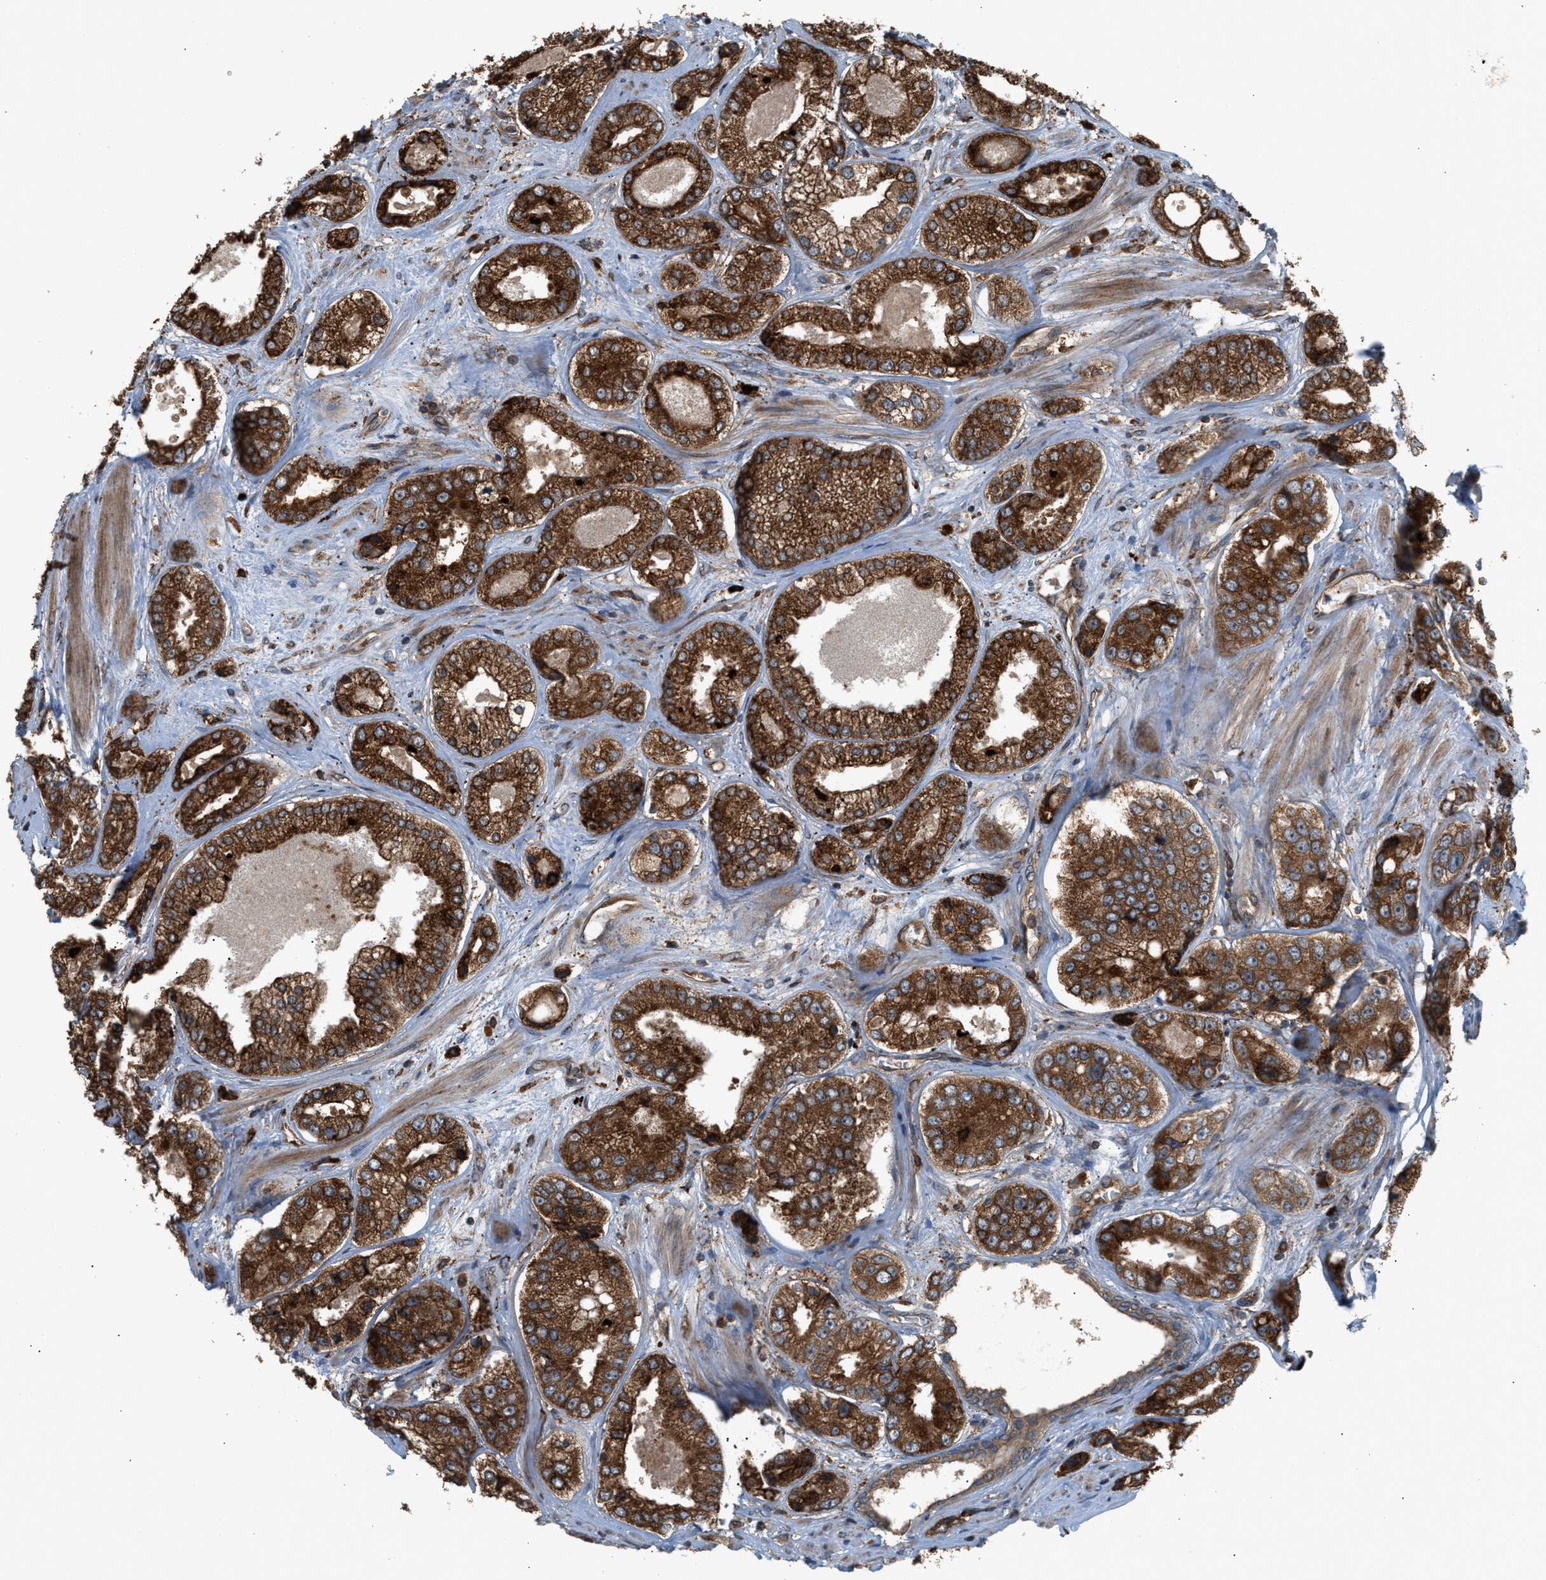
{"staining": {"intensity": "strong", "quantity": ">75%", "location": "cytoplasmic/membranous"}, "tissue": "prostate cancer", "cell_type": "Tumor cells", "image_type": "cancer", "snomed": [{"axis": "morphology", "description": "Adenocarcinoma, High grade"}, {"axis": "topography", "description": "Prostate"}], "caption": "Prostate cancer (high-grade adenocarcinoma) stained with a protein marker demonstrates strong staining in tumor cells.", "gene": "BAIAP2L1", "patient": {"sex": "male", "age": 61}}